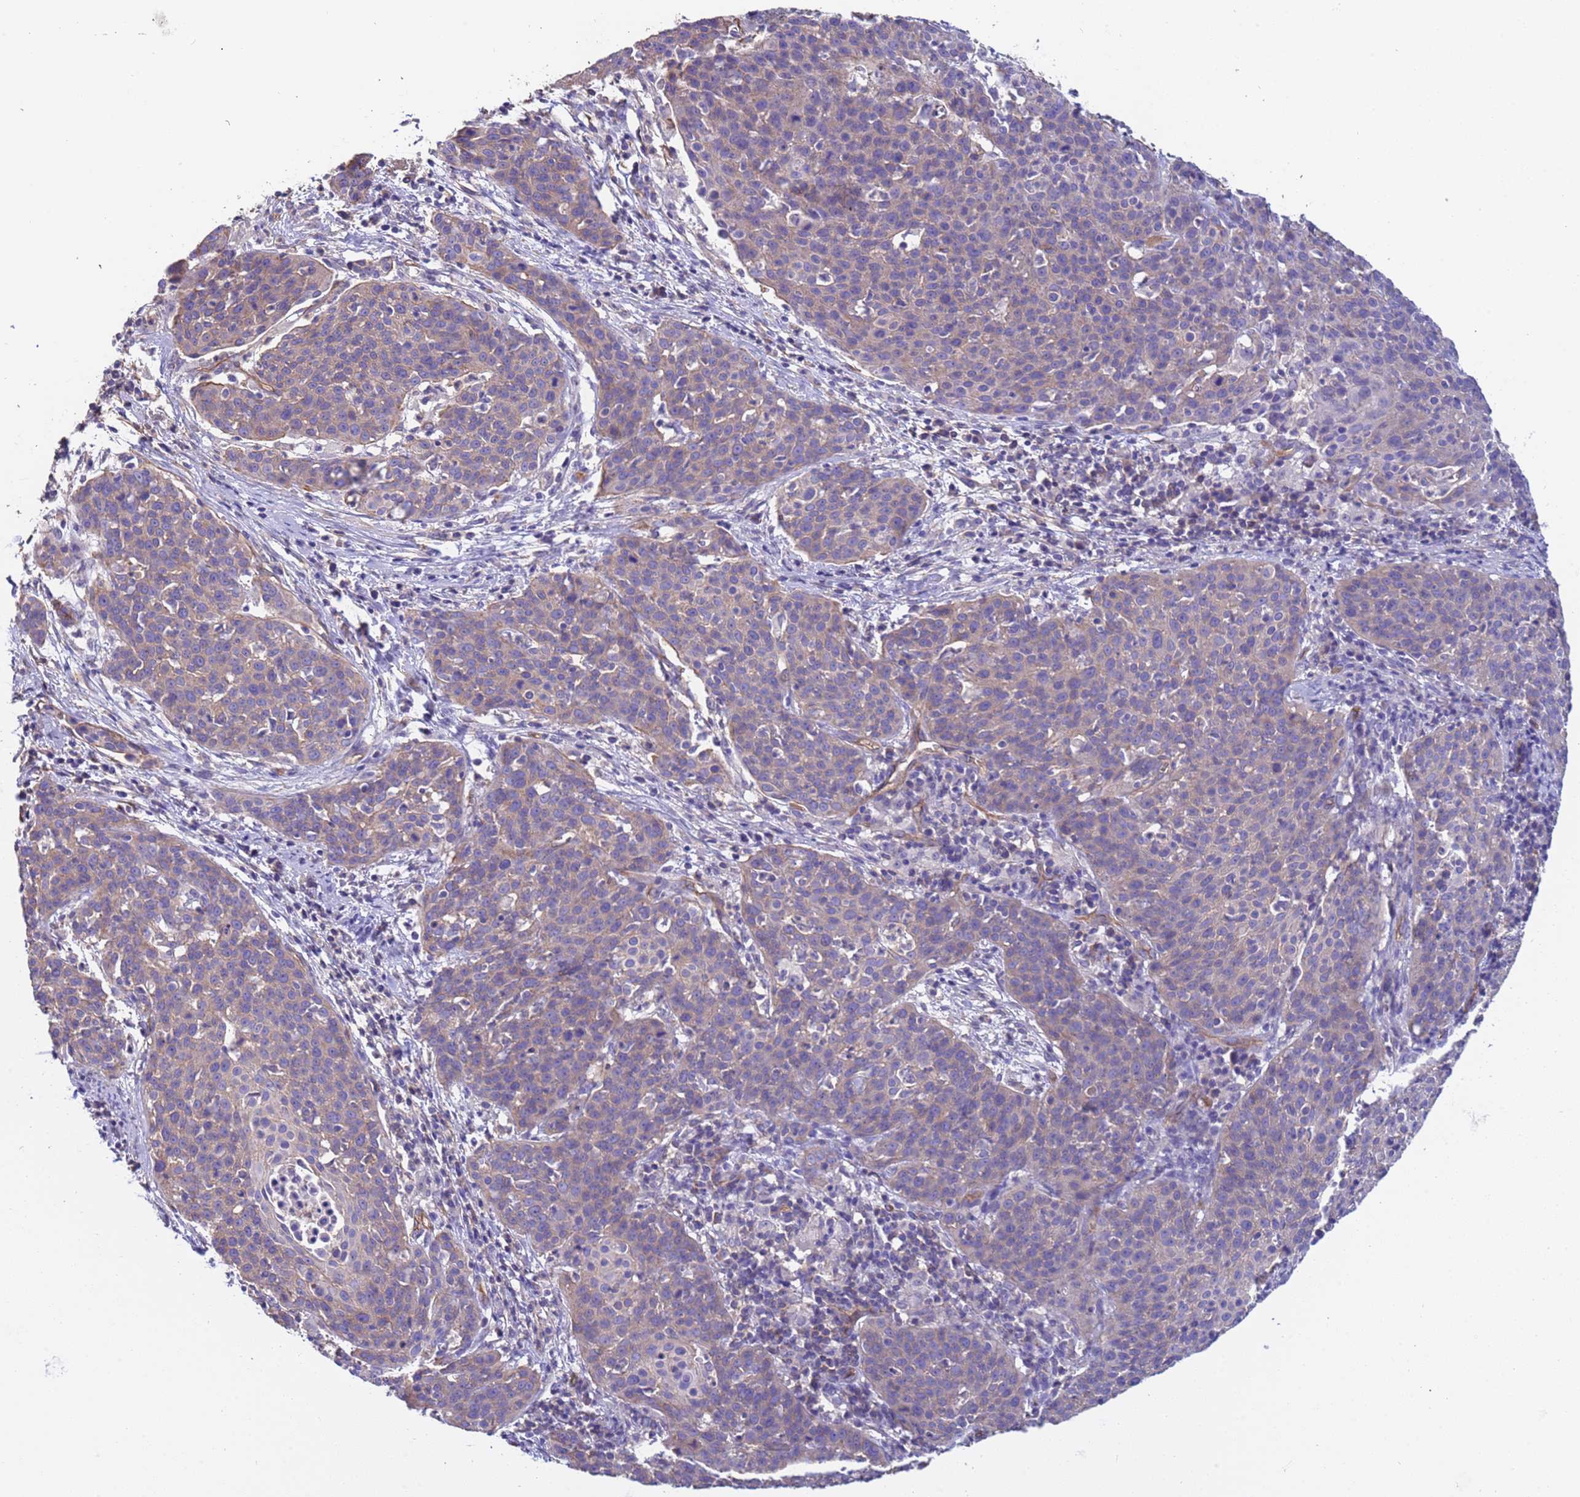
{"staining": {"intensity": "weak", "quantity": "25%-75%", "location": "cytoplasmic/membranous"}, "tissue": "cervical cancer", "cell_type": "Tumor cells", "image_type": "cancer", "snomed": [{"axis": "morphology", "description": "Squamous cell carcinoma, NOS"}, {"axis": "topography", "description": "Cervix"}], "caption": "The immunohistochemical stain shows weak cytoplasmic/membranous expression in tumor cells of cervical squamous cell carcinoma tissue.", "gene": "ZNF248", "patient": {"sex": "female", "age": 38}}